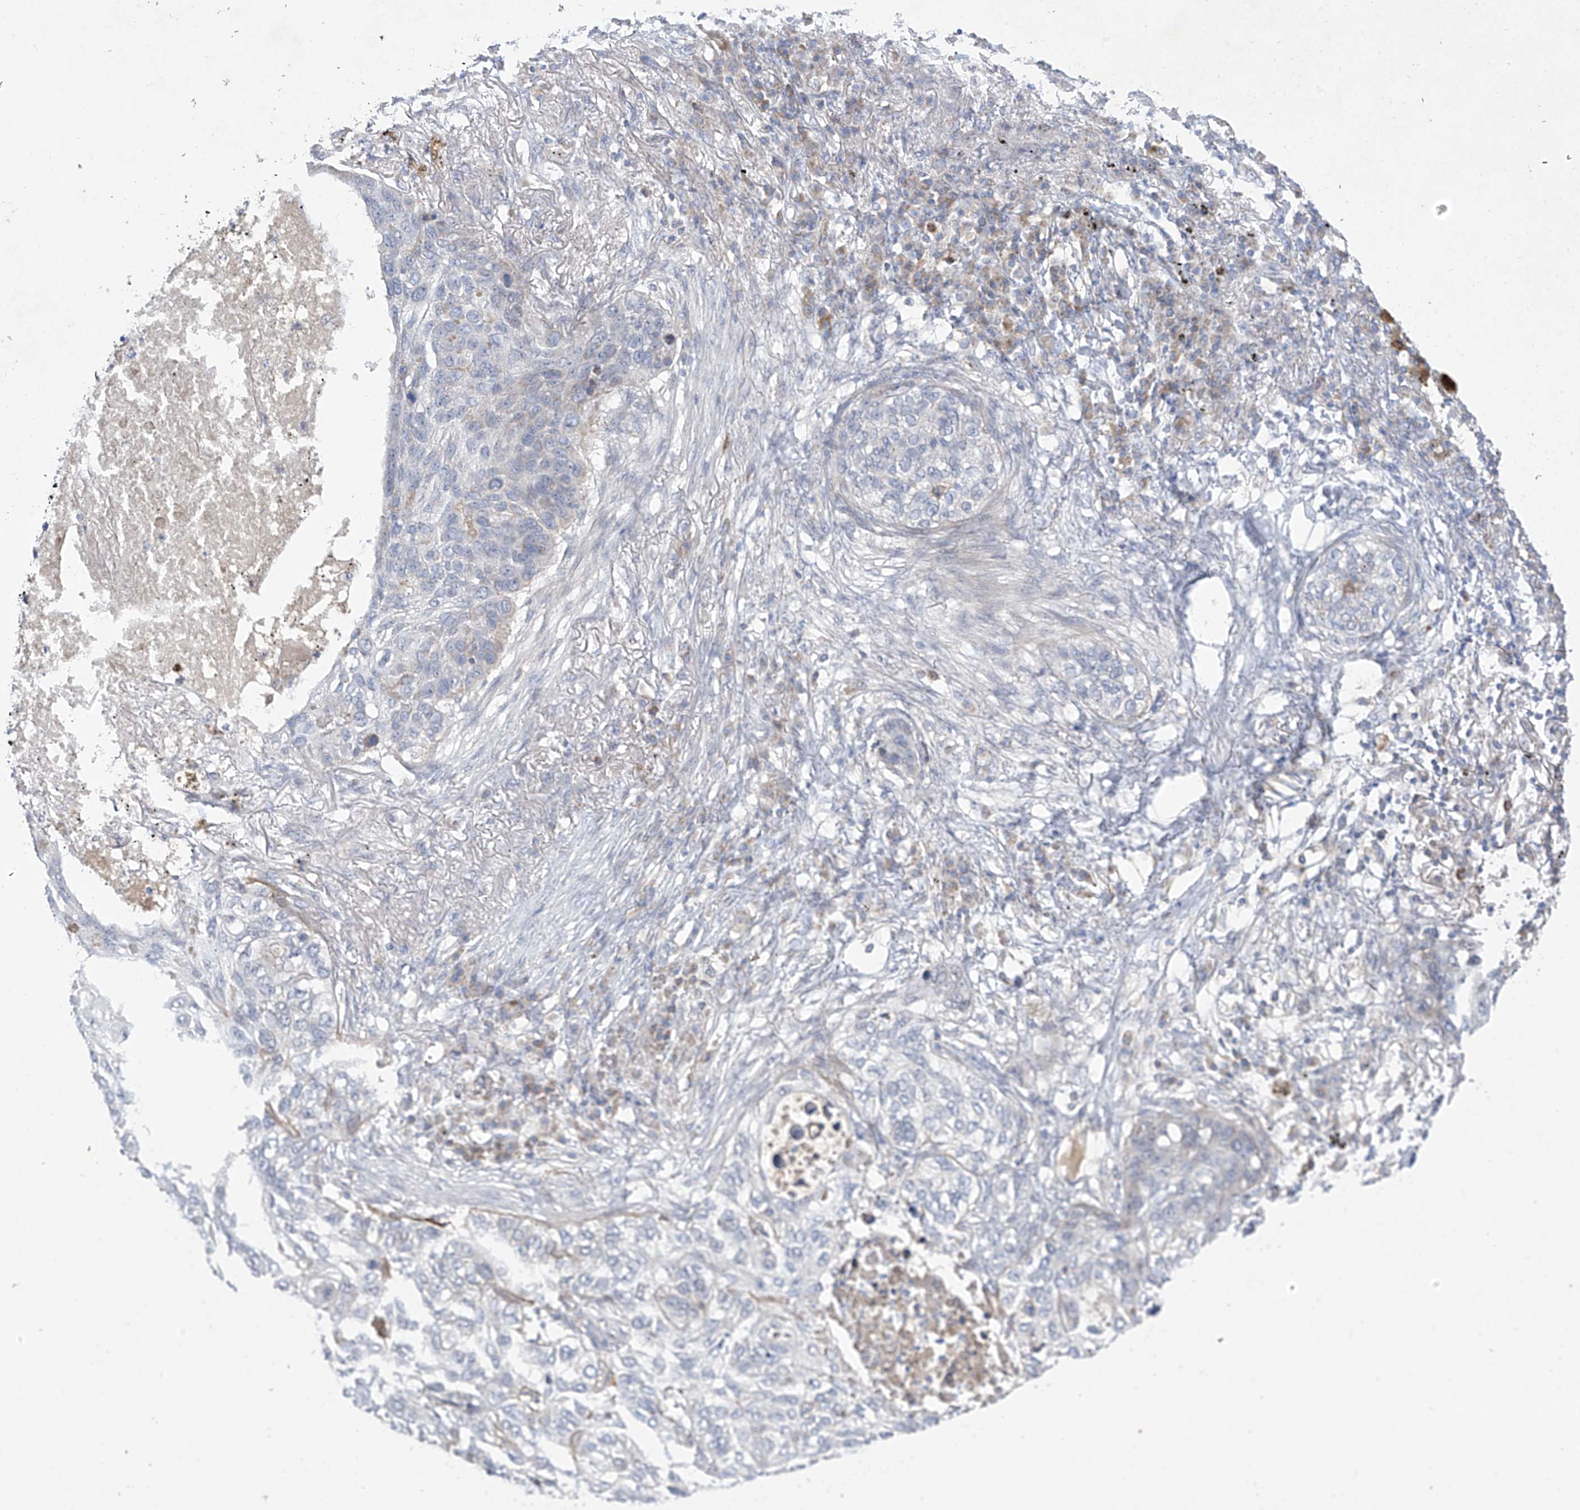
{"staining": {"intensity": "negative", "quantity": "none", "location": "none"}, "tissue": "lung cancer", "cell_type": "Tumor cells", "image_type": "cancer", "snomed": [{"axis": "morphology", "description": "Squamous cell carcinoma, NOS"}, {"axis": "topography", "description": "Lung"}], "caption": "The photomicrograph demonstrates no significant expression in tumor cells of lung cancer (squamous cell carcinoma).", "gene": "METTL18", "patient": {"sex": "female", "age": 63}}